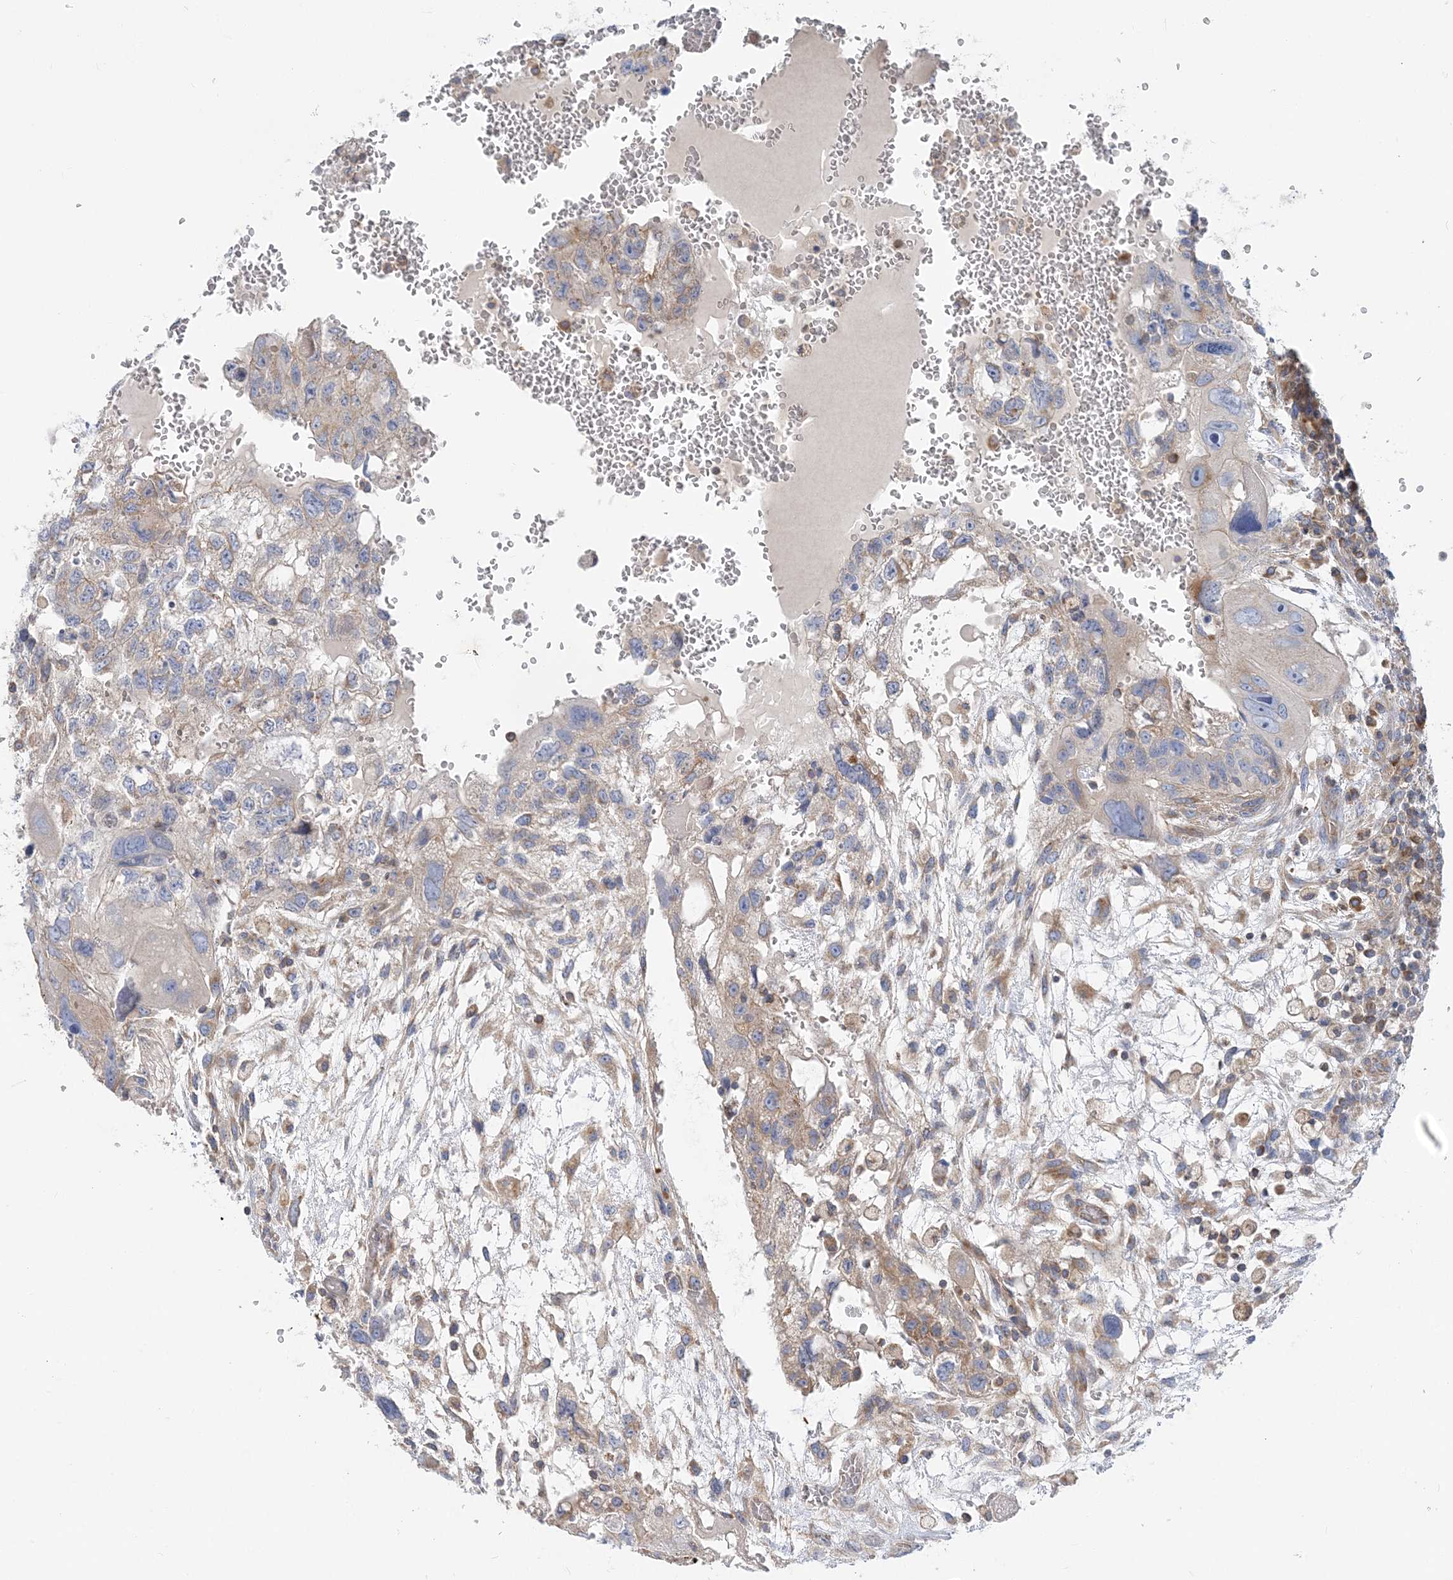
{"staining": {"intensity": "weak", "quantity": "<25%", "location": "cytoplasmic/membranous"}, "tissue": "testis cancer", "cell_type": "Tumor cells", "image_type": "cancer", "snomed": [{"axis": "morphology", "description": "Carcinoma, Embryonal, NOS"}, {"axis": "topography", "description": "Testis"}], "caption": "High power microscopy image of an immunohistochemistry (IHC) image of testis embryonal carcinoma, revealing no significant staining in tumor cells.", "gene": "FAM114A2", "patient": {"sex": "male", "age": 36}}